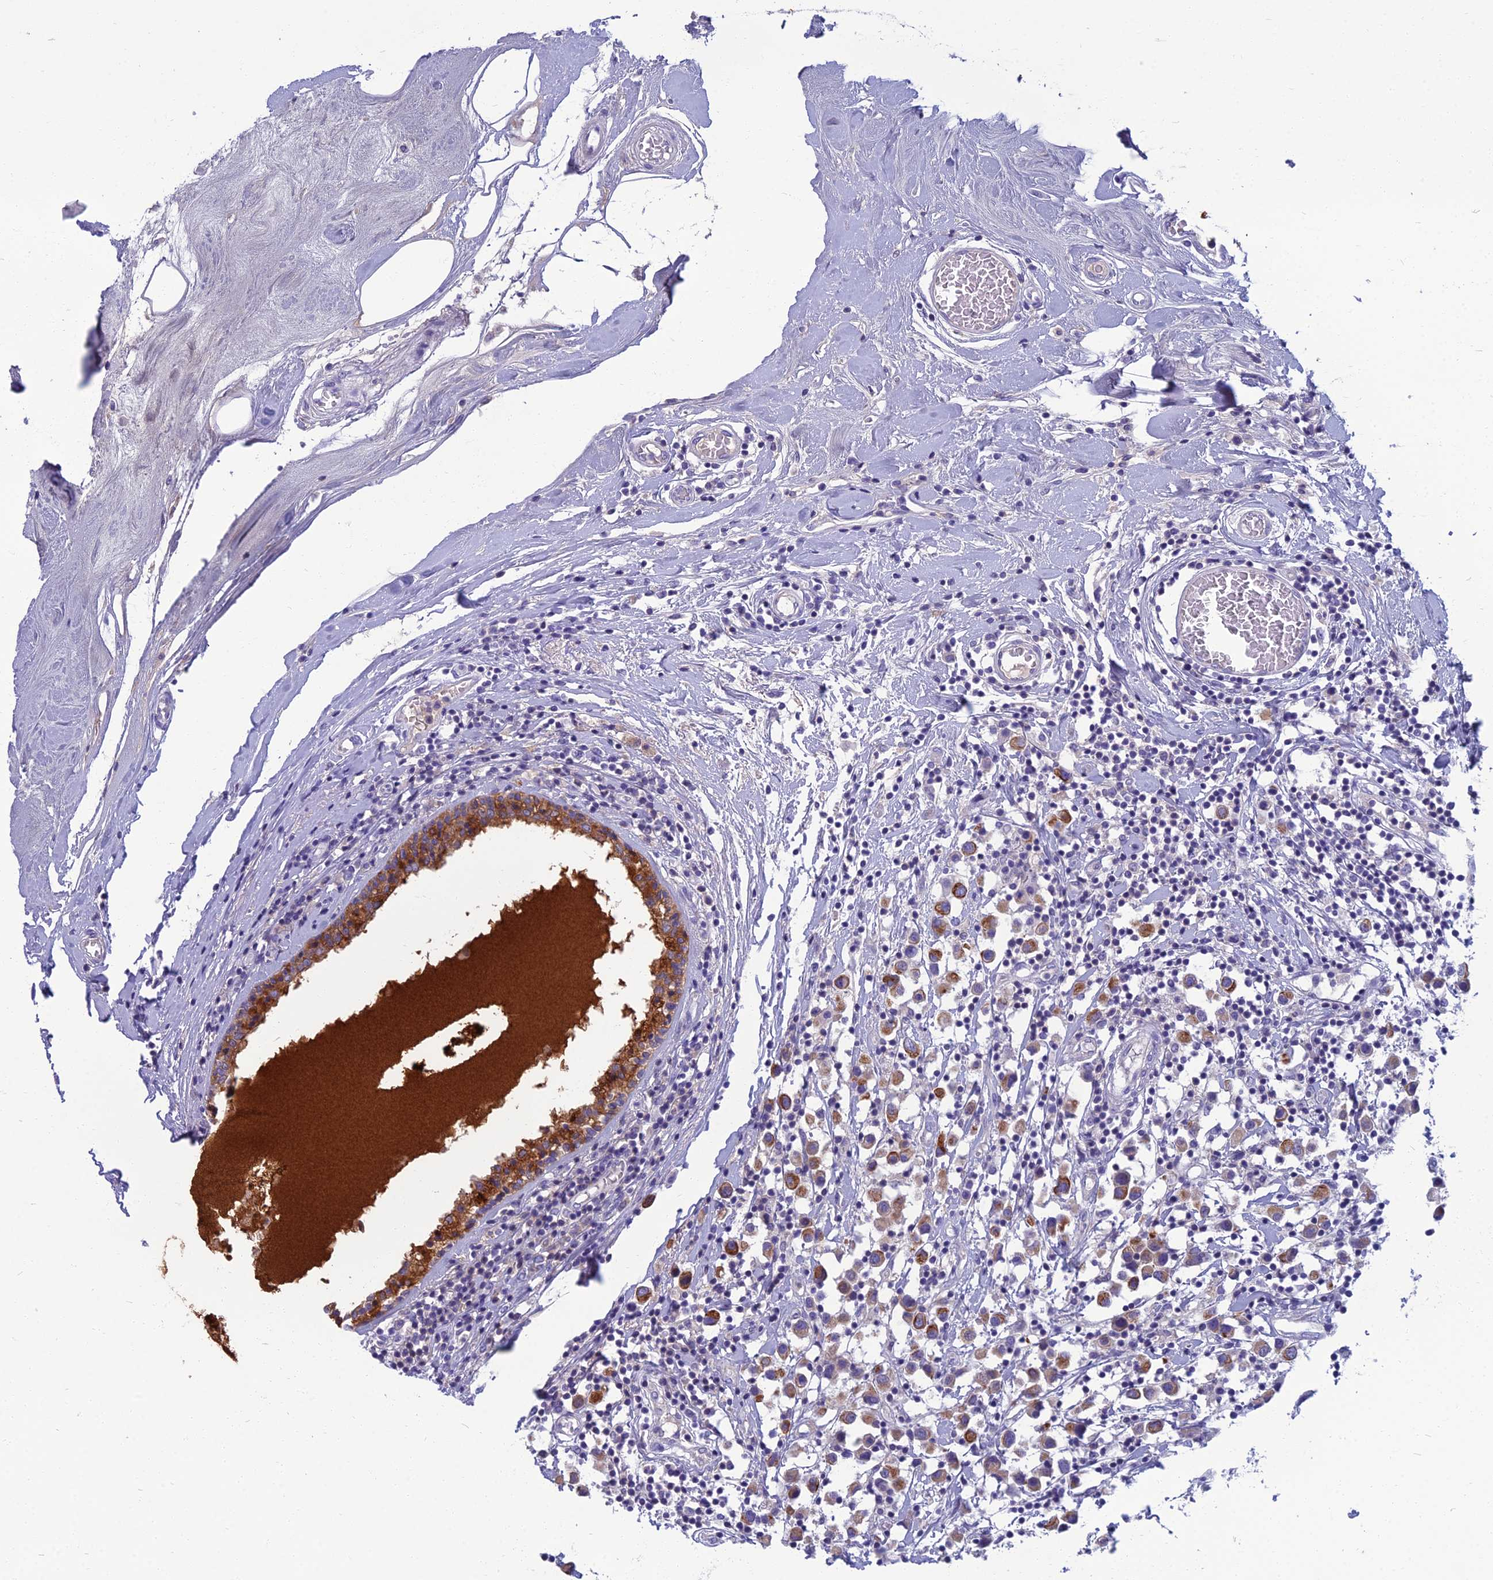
{"staining": {"intensity": "moderate", "quantity": ">75%", "location": "cytoplasmic/membranous"}, "tissue": "breast cancer", "cell_type": "Tumor cells", "image_type": "cancer", "snomed": [{"axis": "morphology", "description": "Duct carcinoma"}, {"axis": "topography", "description": "Breast"}], "caption": "IHC micrograph of neoplastic tissue: human breast cancer (invasive ductal carcinoma) stained using IHC displays medium levels of moderate protein expression localized specifically in the cytoplasmic/membranous of tumor cells, appearing as a cytoplasmic/membranous brown color.", "gene": "SPTLC3", "patient": {"sex": "female", "age": 61}}